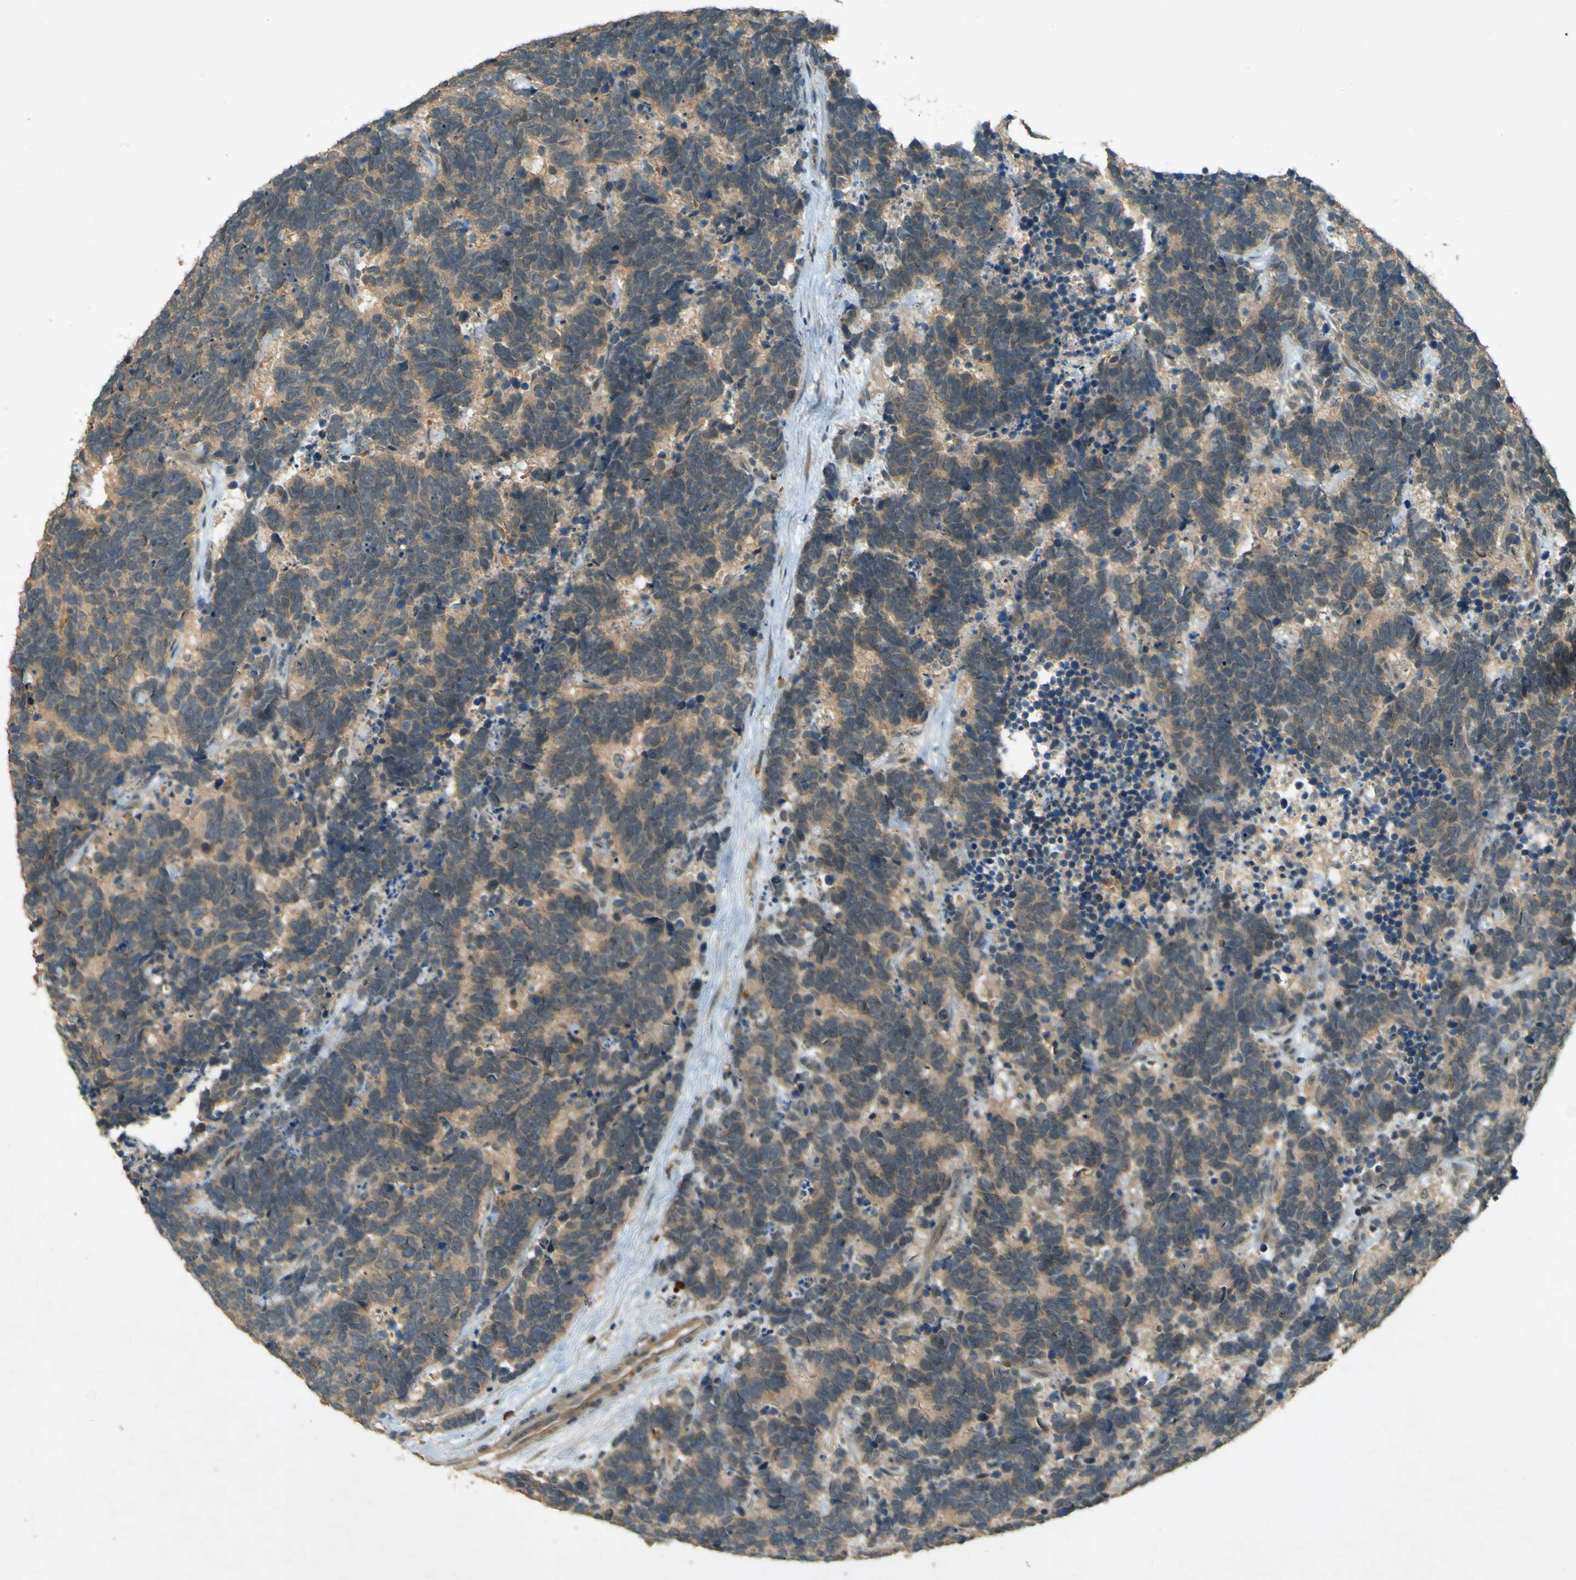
{"staining": {"intensity": "weak", "quantity": ">75%", "location": "cytoplasmic/membranous"}, "tissue": "carcinoid", "cell_type": "Tumor cells", "image_type": "cancer", "snomed": [{"axis": "morphology", "description": "Carcinoma, NOS"}, {"axis": "morphology", "description": "Carcinoid, malignant, NOS"}, {"axis": "topography", "description": "Urinary bladder"}], "caption": "Carcinoid stained for a protein shows weak cytoplasmic/membranous positivity in tumor cells.", "gene": "MPDZ", "patient": {"sex": "male", "age": 57}}